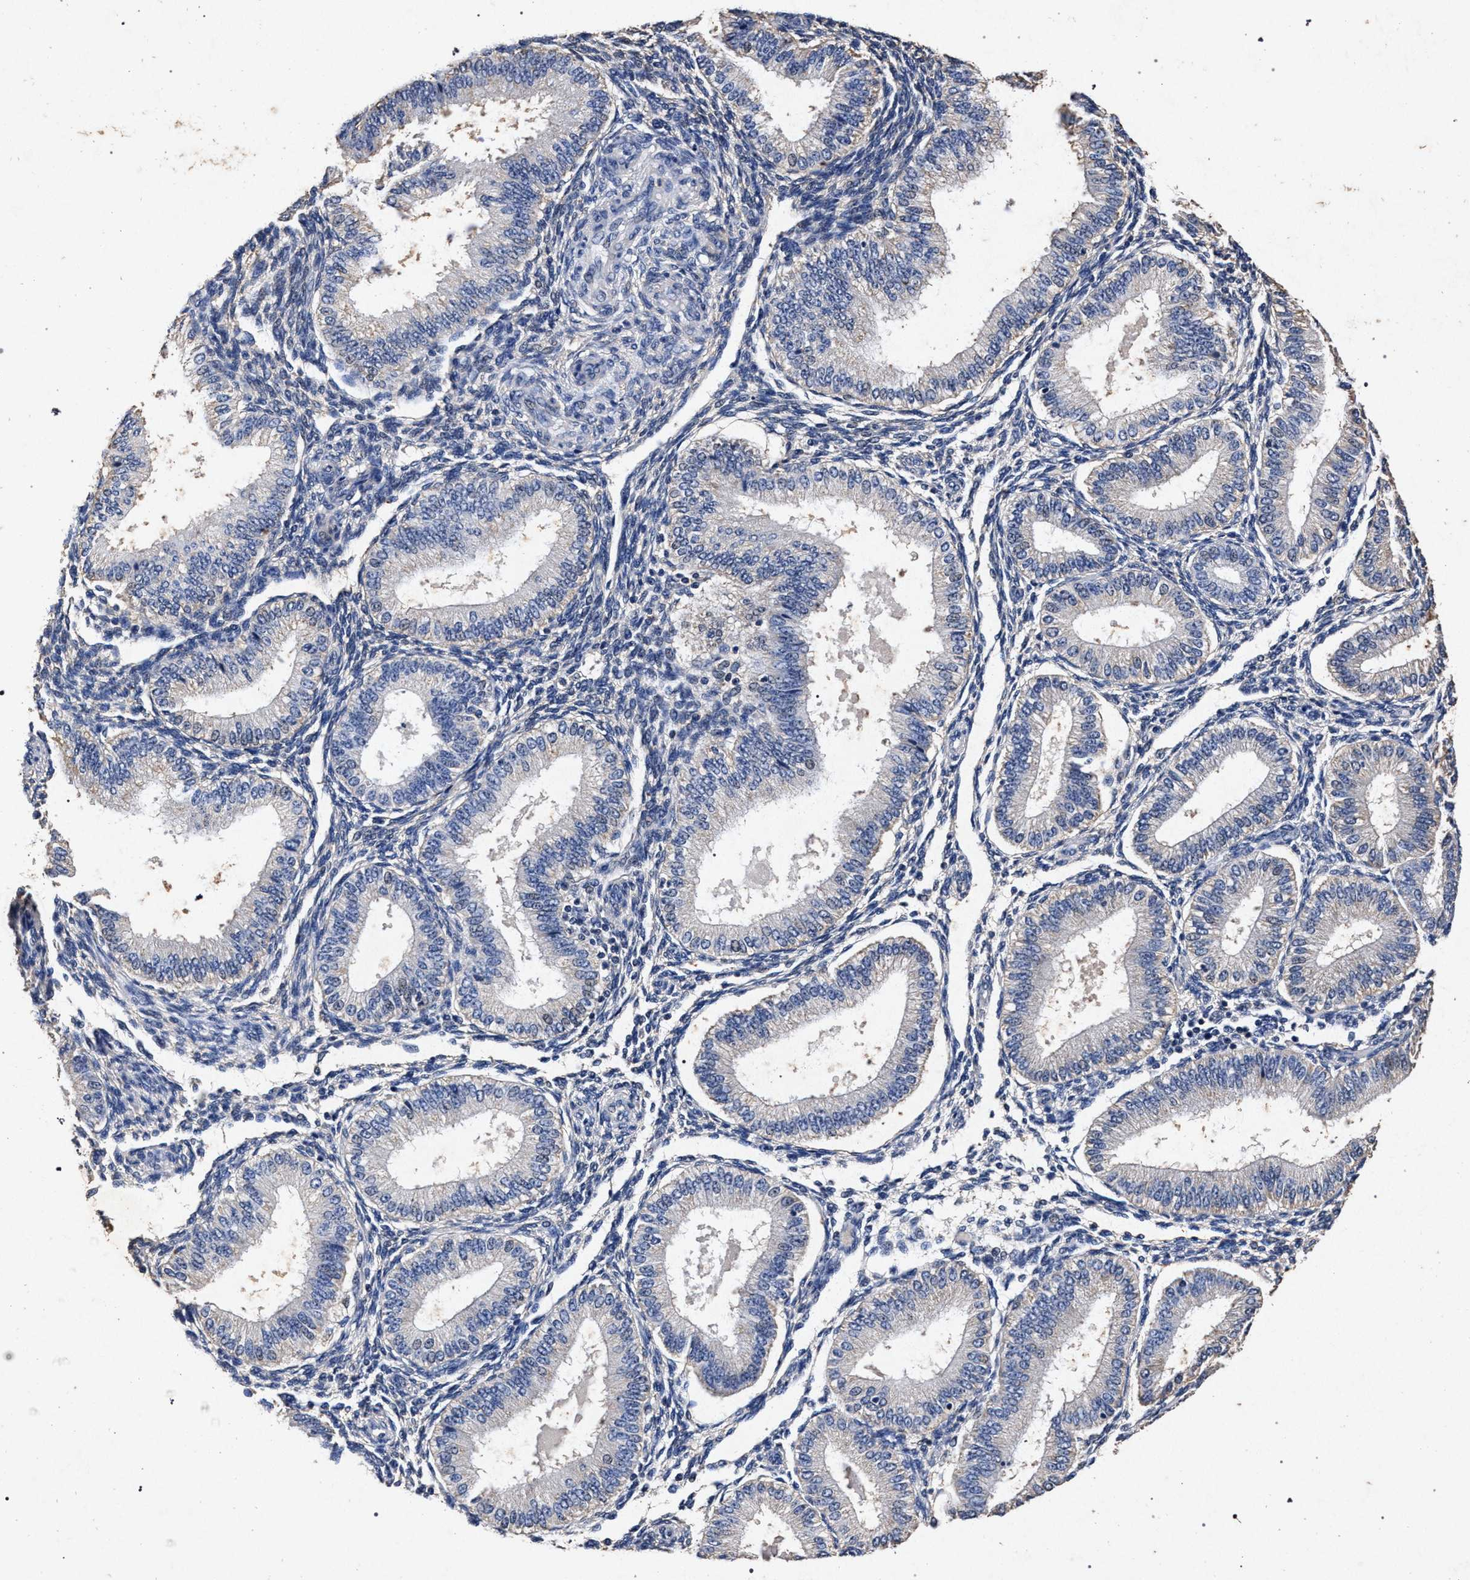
{"staining": {"intensity": "negative", "quantity": "none", "location": "none"}, "tissue": "endometrium", "cell_type": "Cells in endometrial stroma", "image_type": "normal", "snomed": [{"axis": "morphology", "description": "Normal tissue, NOS"}, {"axis": "topography", "description": "Endometrium"}], "caption": "There is no significant expression in cells in endometrial stroma of endometrium. Brightfield microscopy of IHC stained with DAB (3,3'-diaminobenzidine) (brown) and hematoxylin (blue), captured at high magnification.", "gene": "ATP1A2", "patient": {"sex": "female", "age": 39}}